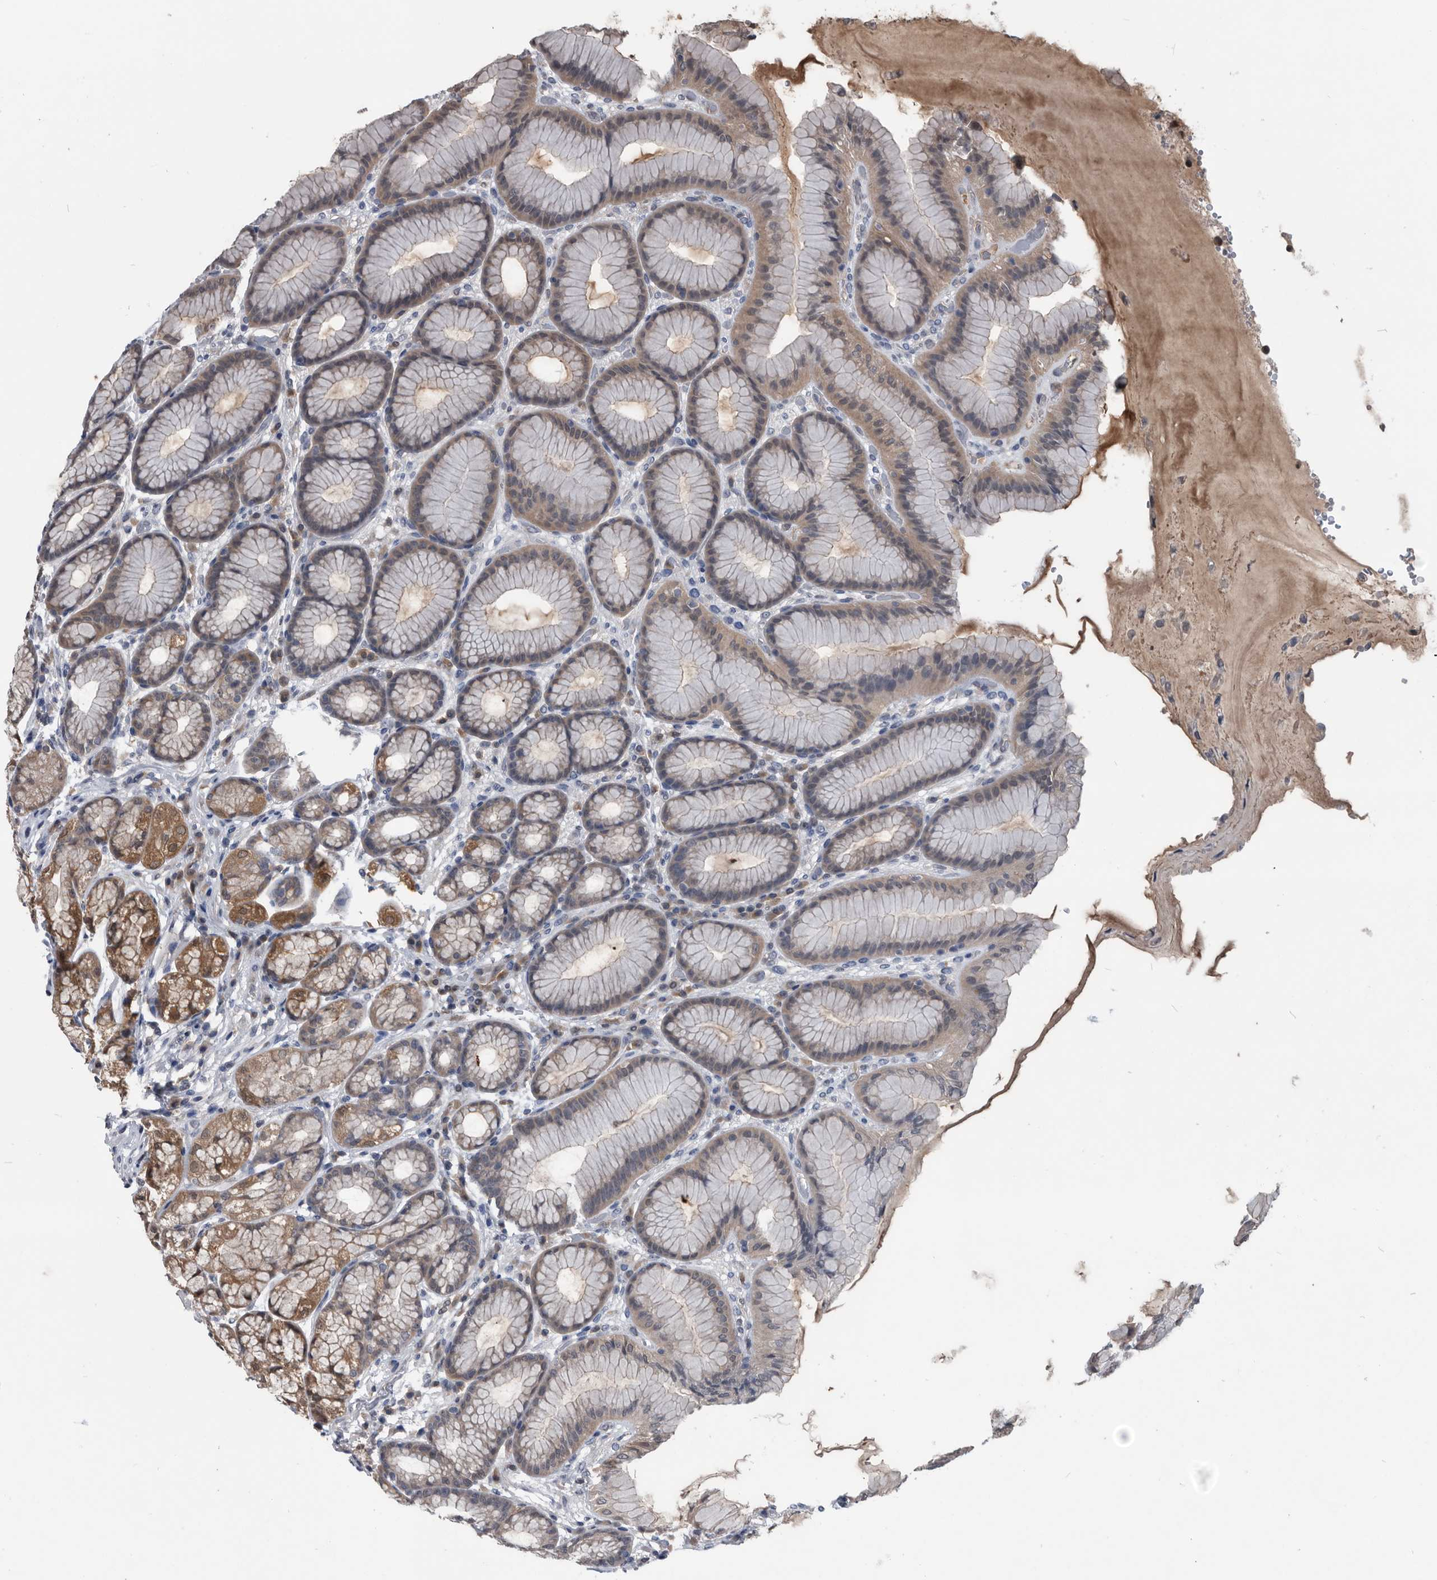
{"staining": {"intensity": "moderate", "quantity": ">75%", "location": "cytoplasmic/membranous"}, "tissue": "stomach", "cell_type": "Glandular cells", "image_type": "normal", "snomed": [{"axis": "morphology", "description": "Normal tissue, NOS"}, {"axis": "topography", "description": "Stomach"}], "caption": "Immunohistochemical staining of unremarkable human stomach demonstrates >75% levels of moderate cytoplasmic/membranous protein positivity in approximately >75% of glandular cells.", "gene": "PDXK", "patient": {"sex": "male", "age": 57}}